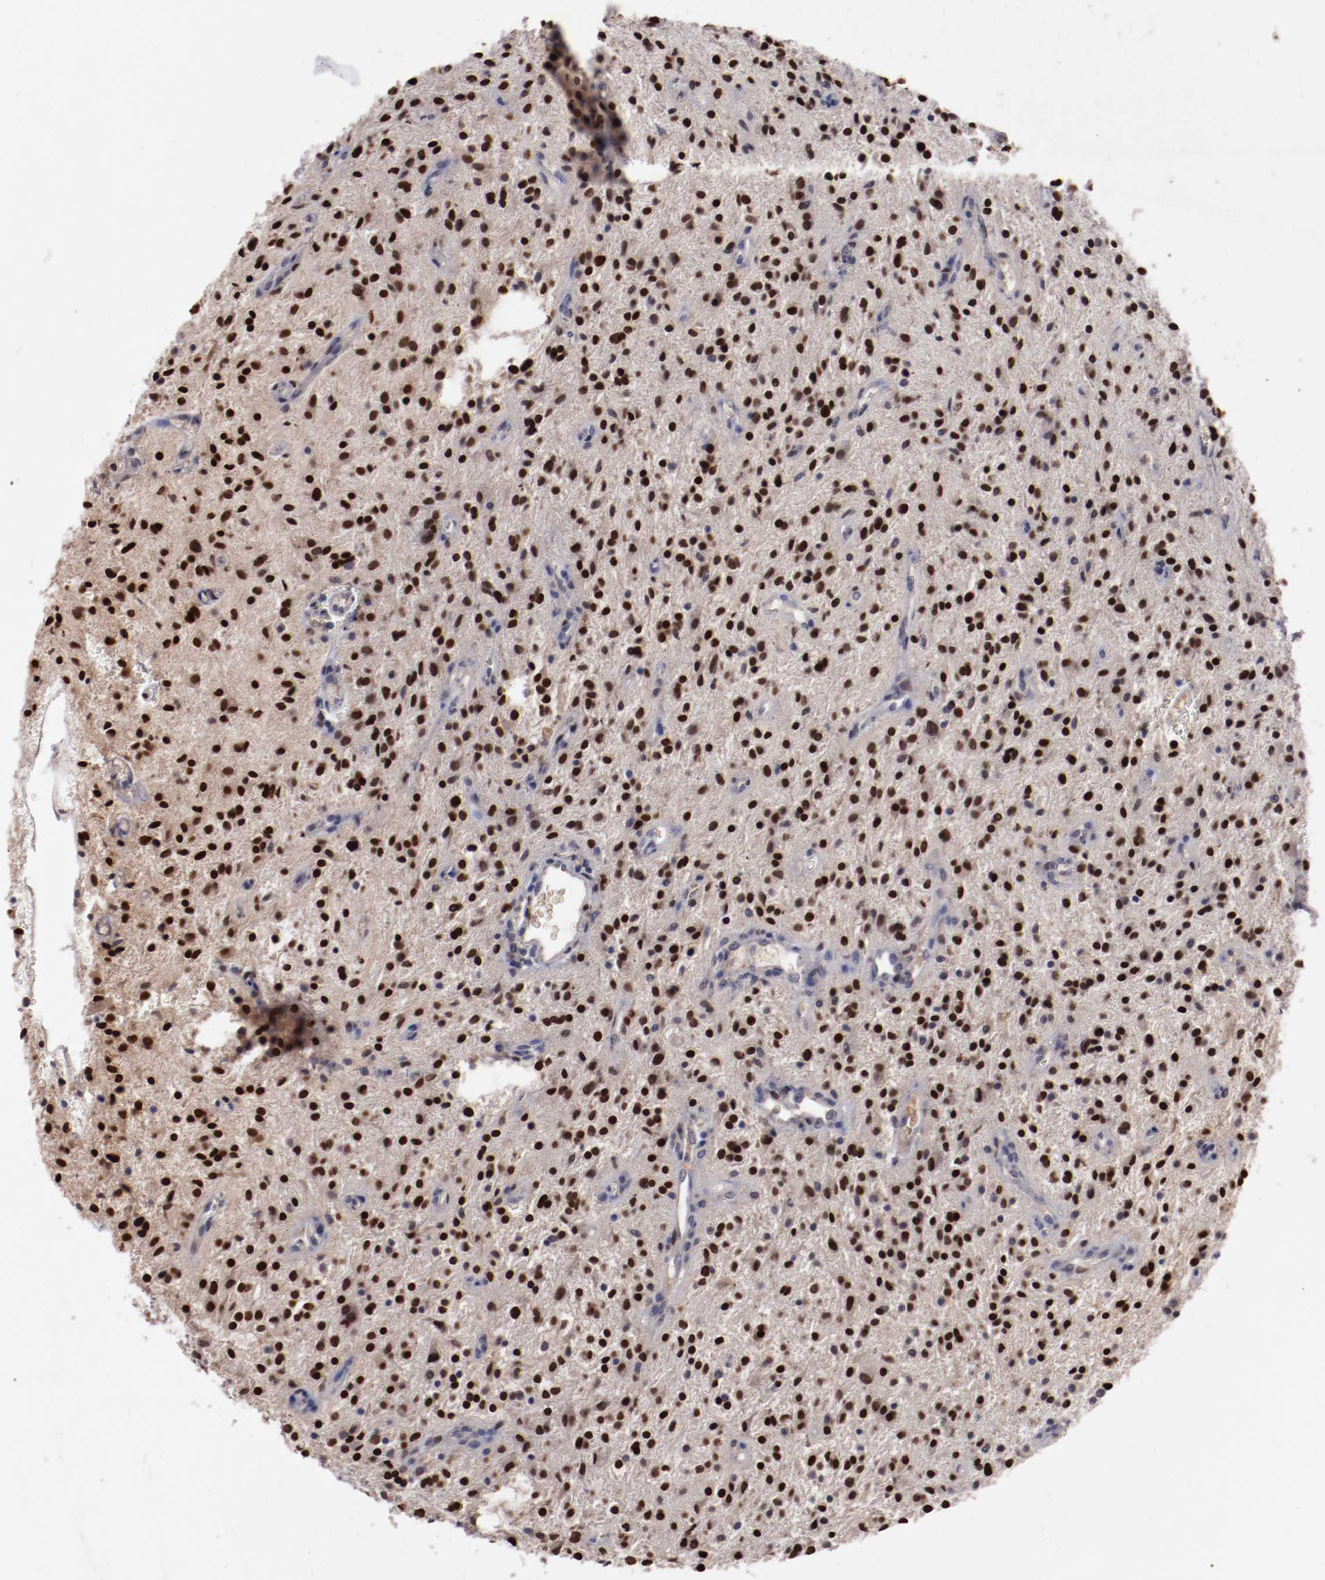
{"staining": {"intensity": "strong", "quantity": ">75%", "location": "nuclear"}, "tissue": "glioma", "cell_type": "Tumor cells", "image_type": "cancer", "snomed": [{"axis": "morphology", "description": "Glioma, malignant, NOS"}, {"axis": "topography", "description": "Cerebellum"}], "caption": "Glioma was stained to show a protein in brown. There is high levels of strong nuclear positivity in approximately >75% of tumor cells.", "gene": "FAM81A", "patient": {"sex": "female", "age": 10}}